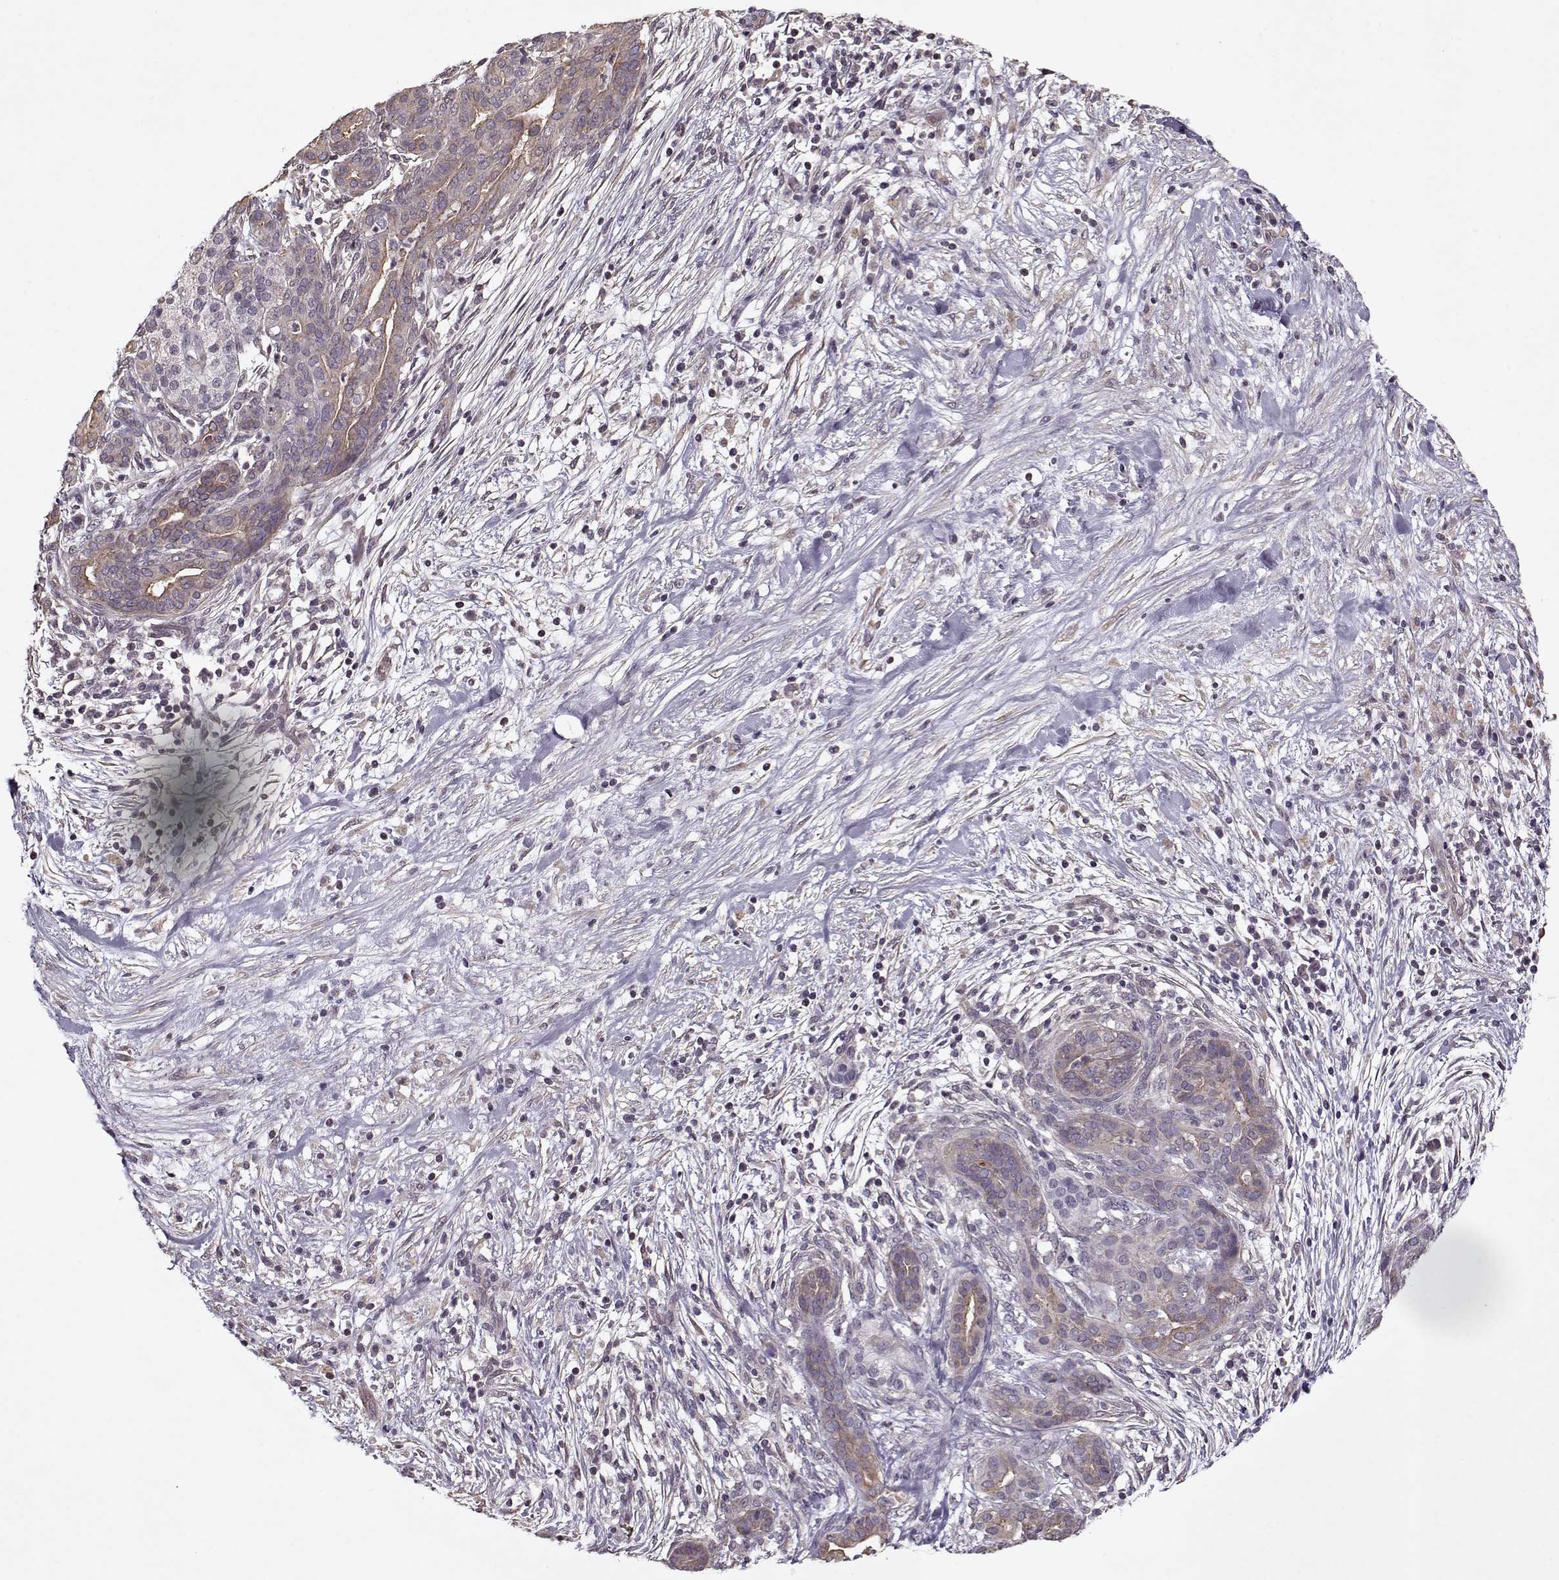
{"staining": {"intensity": "moderate", "quantity": ">75%", "location": "cytoplasmic/membranous"}, "tissue": "pancreatic cancer", "cell_type": "Tumor cells", "image_type": "cancer", "snomed": [{"axis": "morphology", "description": "Adenocarcinoma, NOS"}, {"axis": "topography", "description": "Pancreas"}], "caption": "Pancreatic adenocarcinoma stained with DAB (3,3'-diaminobenzidine) immunohistochemistry (IHC) exhibits medium levels of moderate cytoplasmic/membranous staining in about >75% of tumor cells.", "gene": "KRT9", "patient": {"sex": "male", "age": 44}}